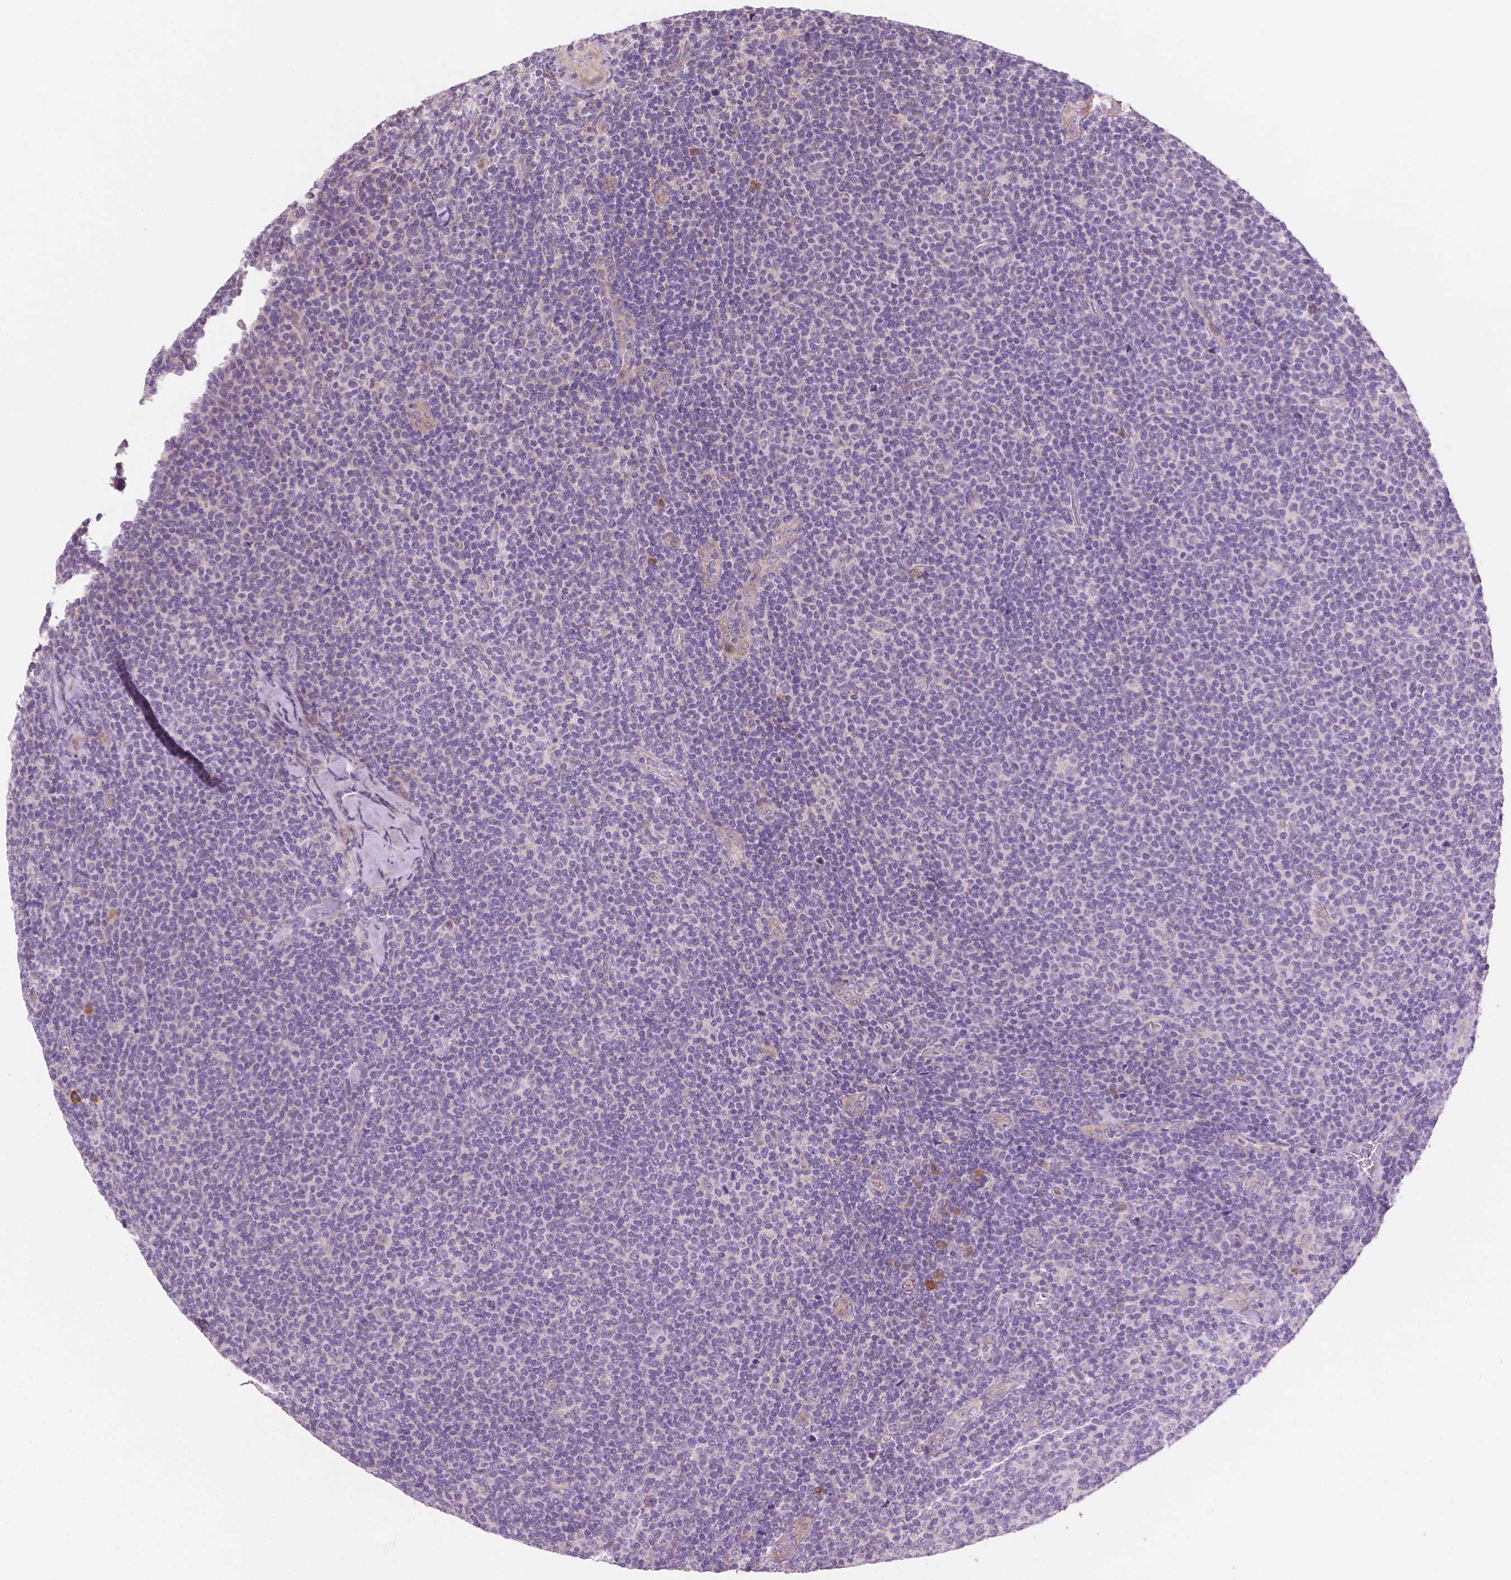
{"staining": {"intensity": "negative", "quantity": "none", "location": "none"}, "tissue": "lymphoma", "cell_type": "Tumor cells", "image_type": "cancer", "snomed": [{"axis": "morphology", "description": "Malignant lymphoma, non-Hodgkin's type, Low grade"}, {"axis": "topography", "description": "Lymph node"}], "caption": "Lymphoma was stained to show a protein in brown. There is no significant positivity in tumor cells. (Stains: DAB IHC with hematoxylin counter stain, Microscopy: brightfield microscopy at high magnification).", "gene": "LRP1B", "patient": {"sex": "male", "age": 52}}